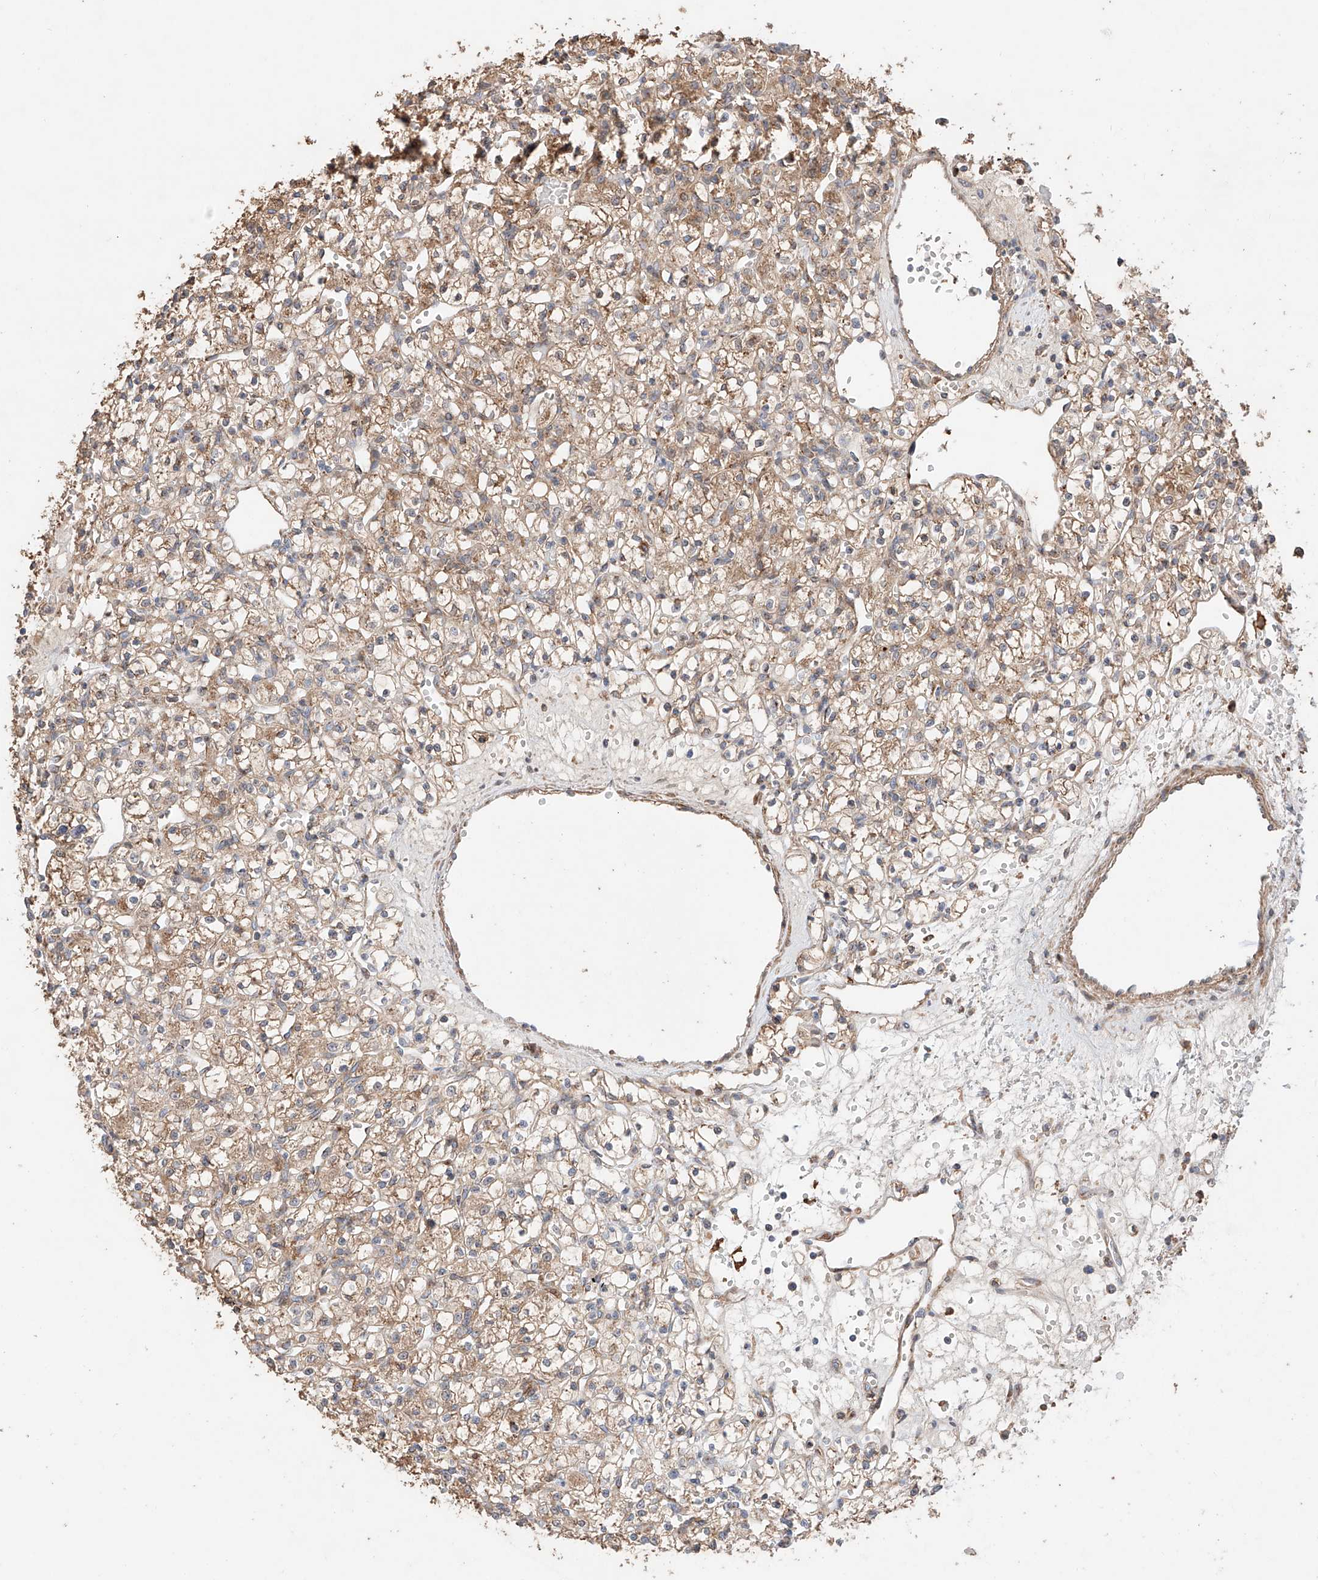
{"staining": {"intensity": "moderate", "quantity": ">75%", "location": "cytoplasmic/membranous"}, "tissue": "renal cancer", "cell_type": "Tumor cells", "image_type": "cancer", "snomed": [{"axis": "morphology", "description": "Adenocarcinoma, NOS"}, {"axis": "topography", "description": "Kidney"}], "caption": "An IHC histopathology image of tumor tissue is shown. Protein staining in brown shows moderate cytoplasmic/membranous positivity in adenocarcinoma (renal) within tumor cells.", "gene": "MOSPD1", "patient": {"sex": "female", "age": 59}}